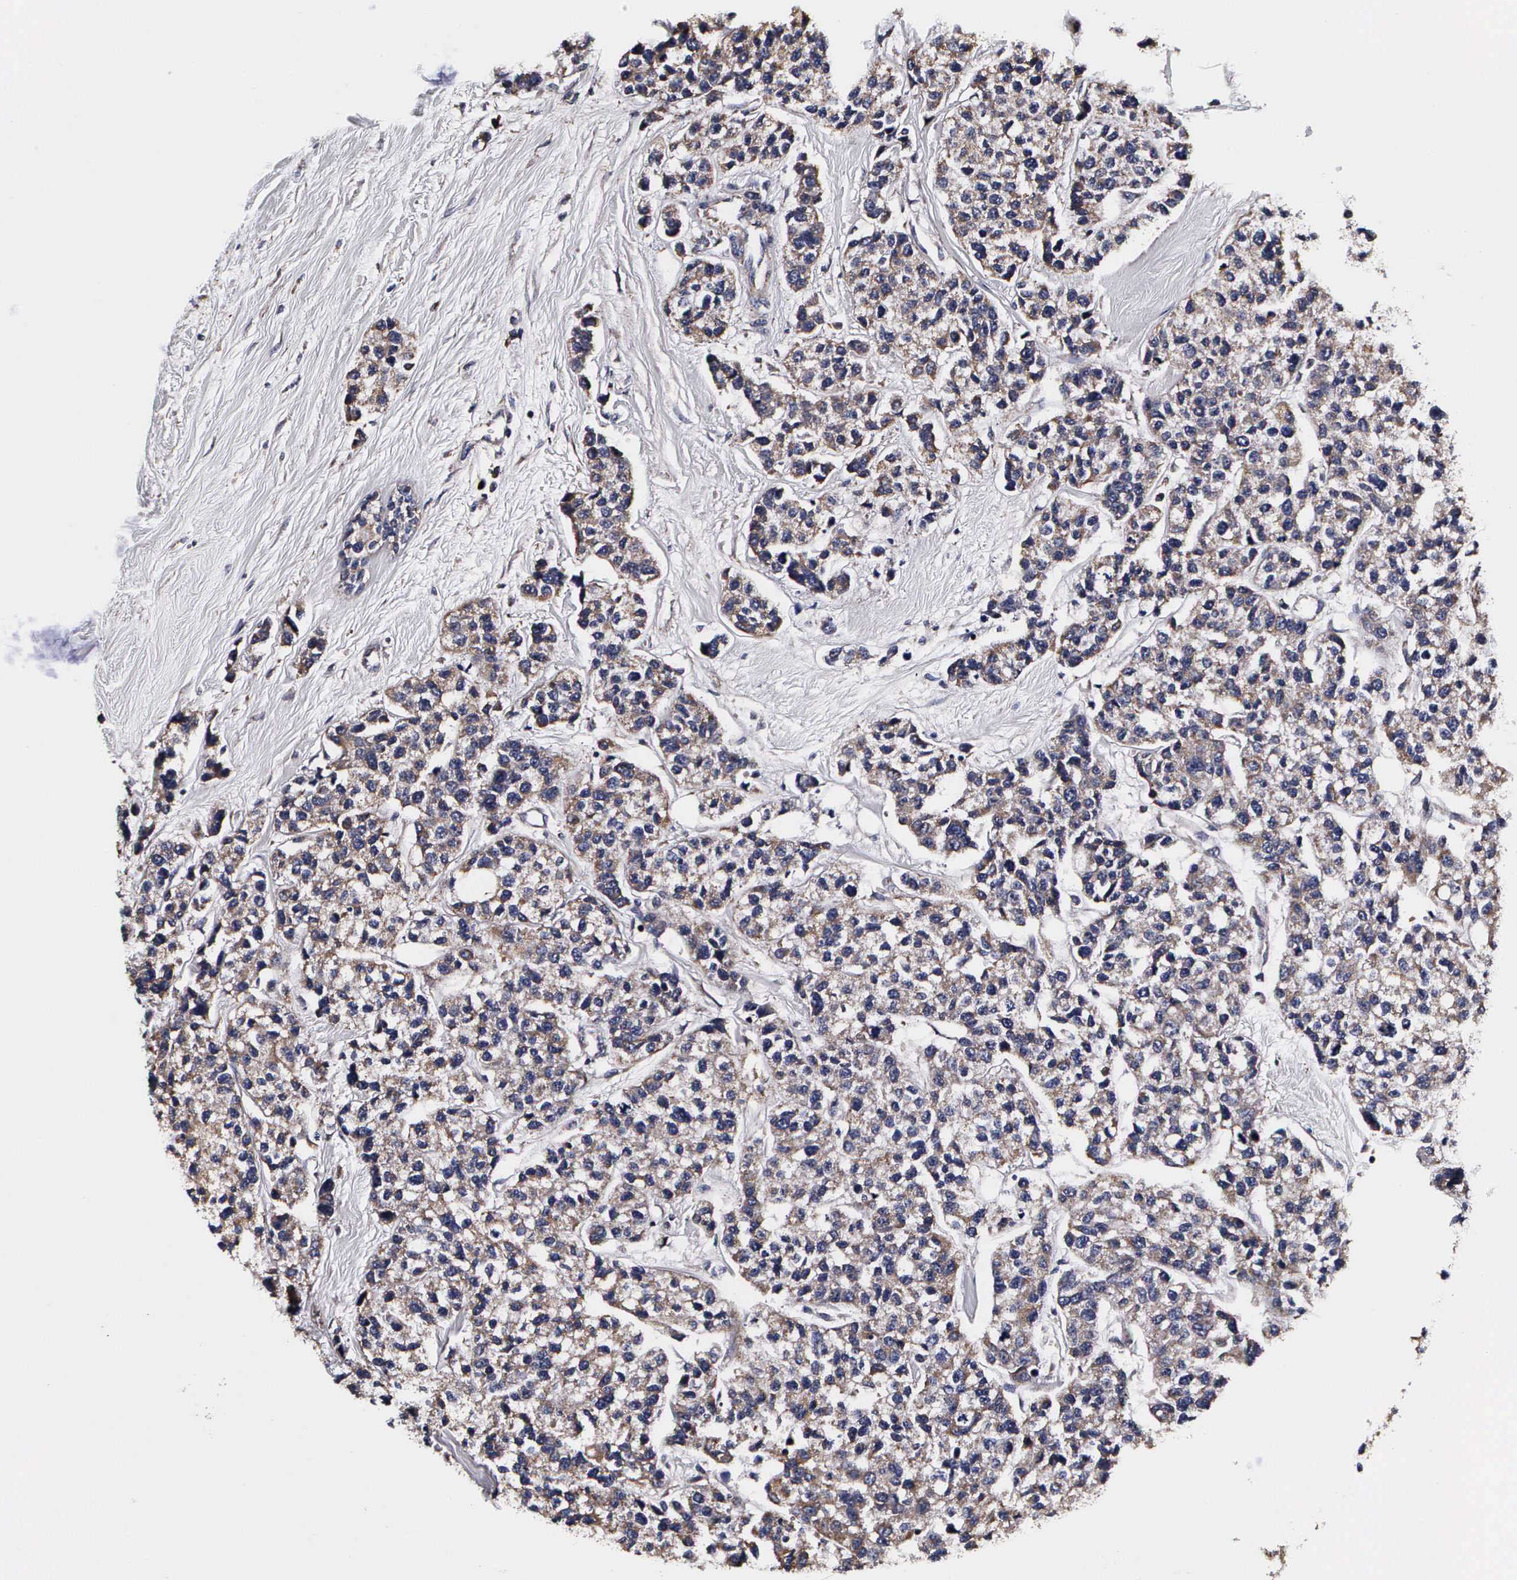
{"staining": {"intensity": "weak", "quantity": ">75%", "location": "cytoplasmic/membranous"}, "tissue": "breast cancer", "cell_type": "Tumor cells", "image_type": "cancer", "snomed": [{"axis": "morphology", "description": "Duct carcinoma"}, {"axis": "topography", "description": "Breast"}], "caption": "An image showing weak cytoplasmic/membranous staining in about >75% of tumor cells in breast cancer (infiltrating ductal carcinoma), as visualized by brown immunohistochemical staining.", "gene": "PSMA3", "patient": {"sex": "female", "age": 51}}